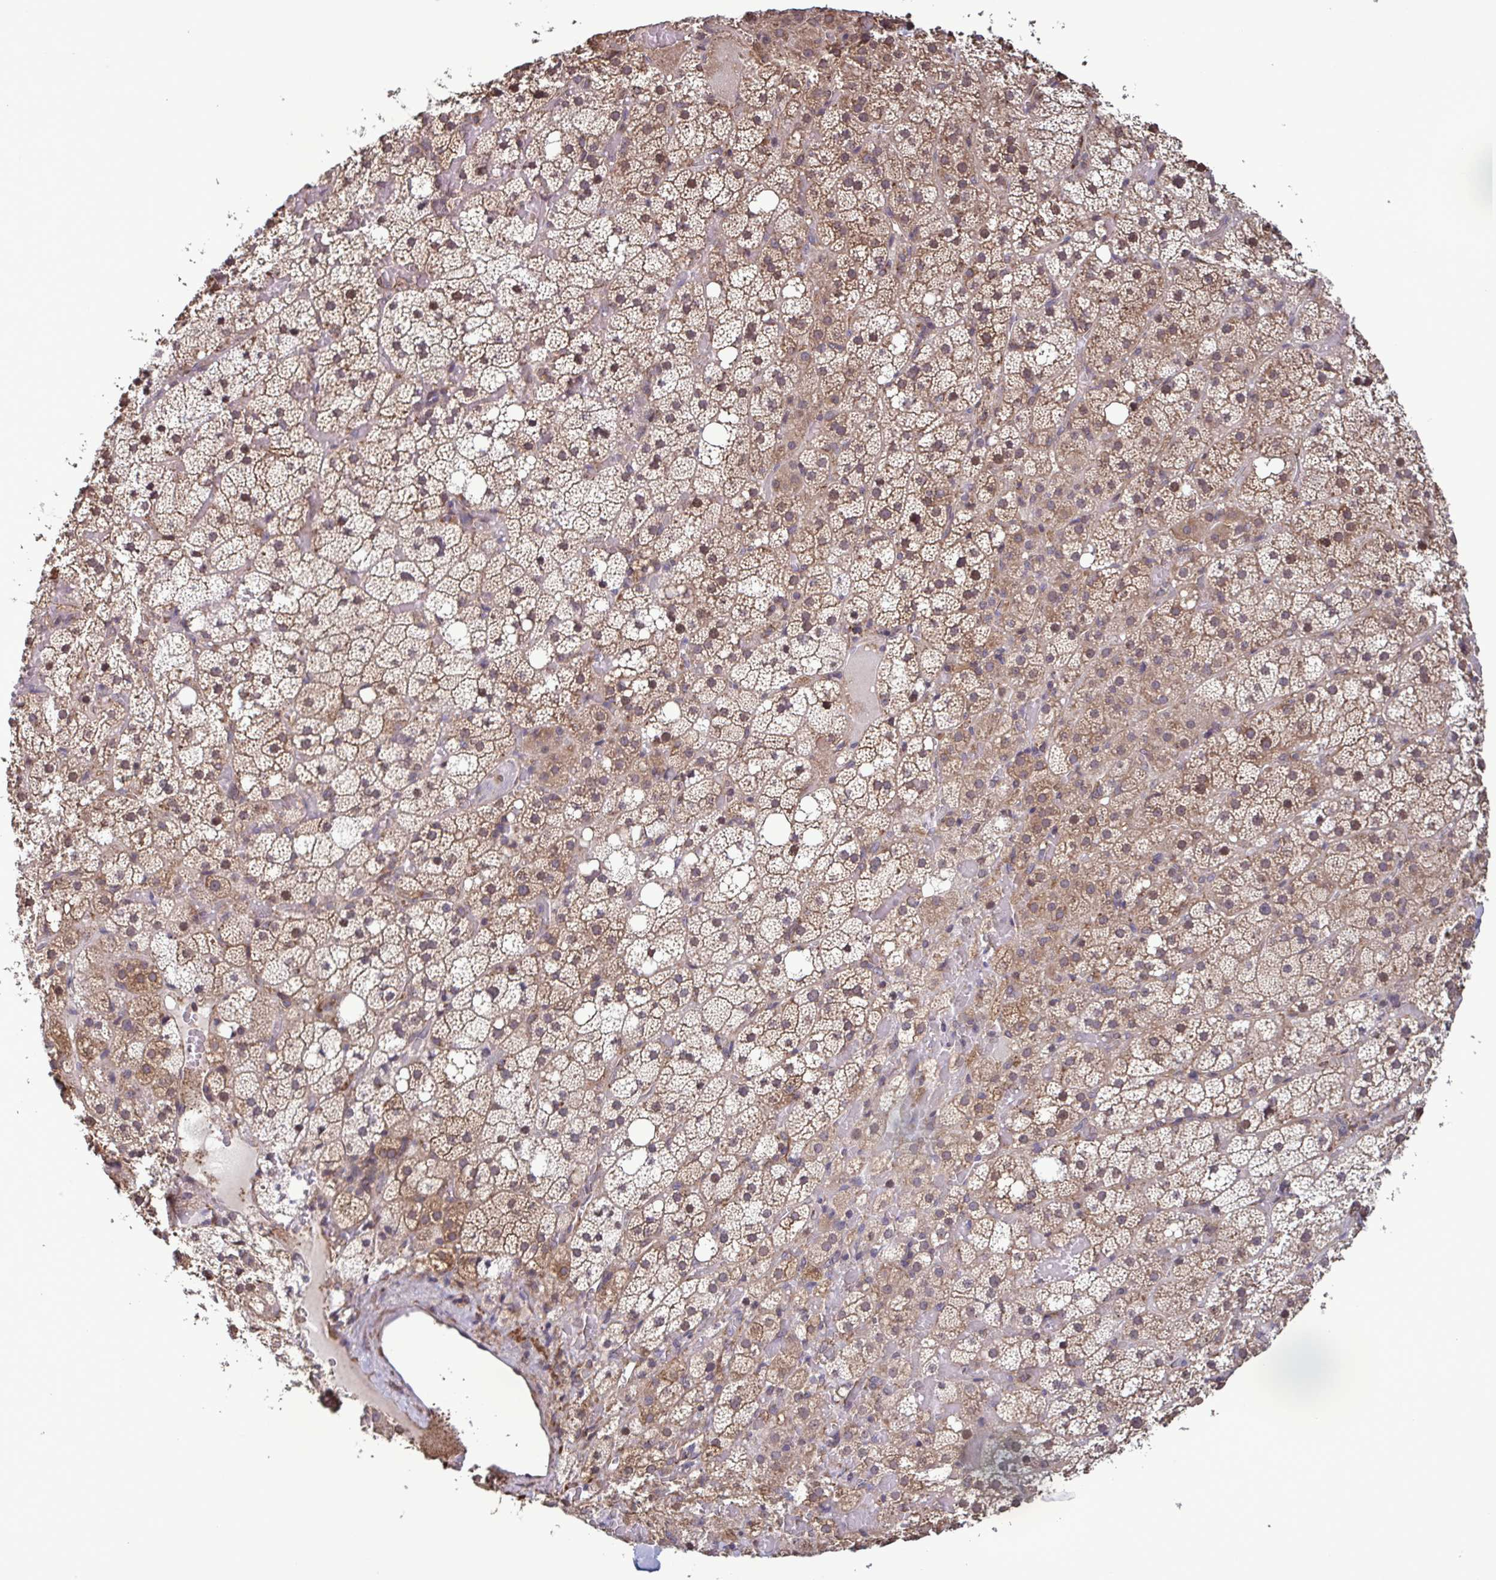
{"staining": {"intensity": "moderate", "quantity": ">75%", "location": "cytoplasmic/membranous"}, "tissue": "adrenal gland", "cell_type": "Glandular cells", "image_type": "normal", "snomed": [{"axis": "morphology", "description": "Normal tissue, NOS"}, {"axis": "topography", "description": "Adrenal gland"}], "caption": "Protein analysis of benign adrenal gland shows moderate cytoplasmic/membranous expression in approximately >75% of glandular cells. The protein of interest is shown in brown color, while the nuclei are stained blue.", "gene": "ZNF200", "patient": {"sex": "male", "age": 53}}